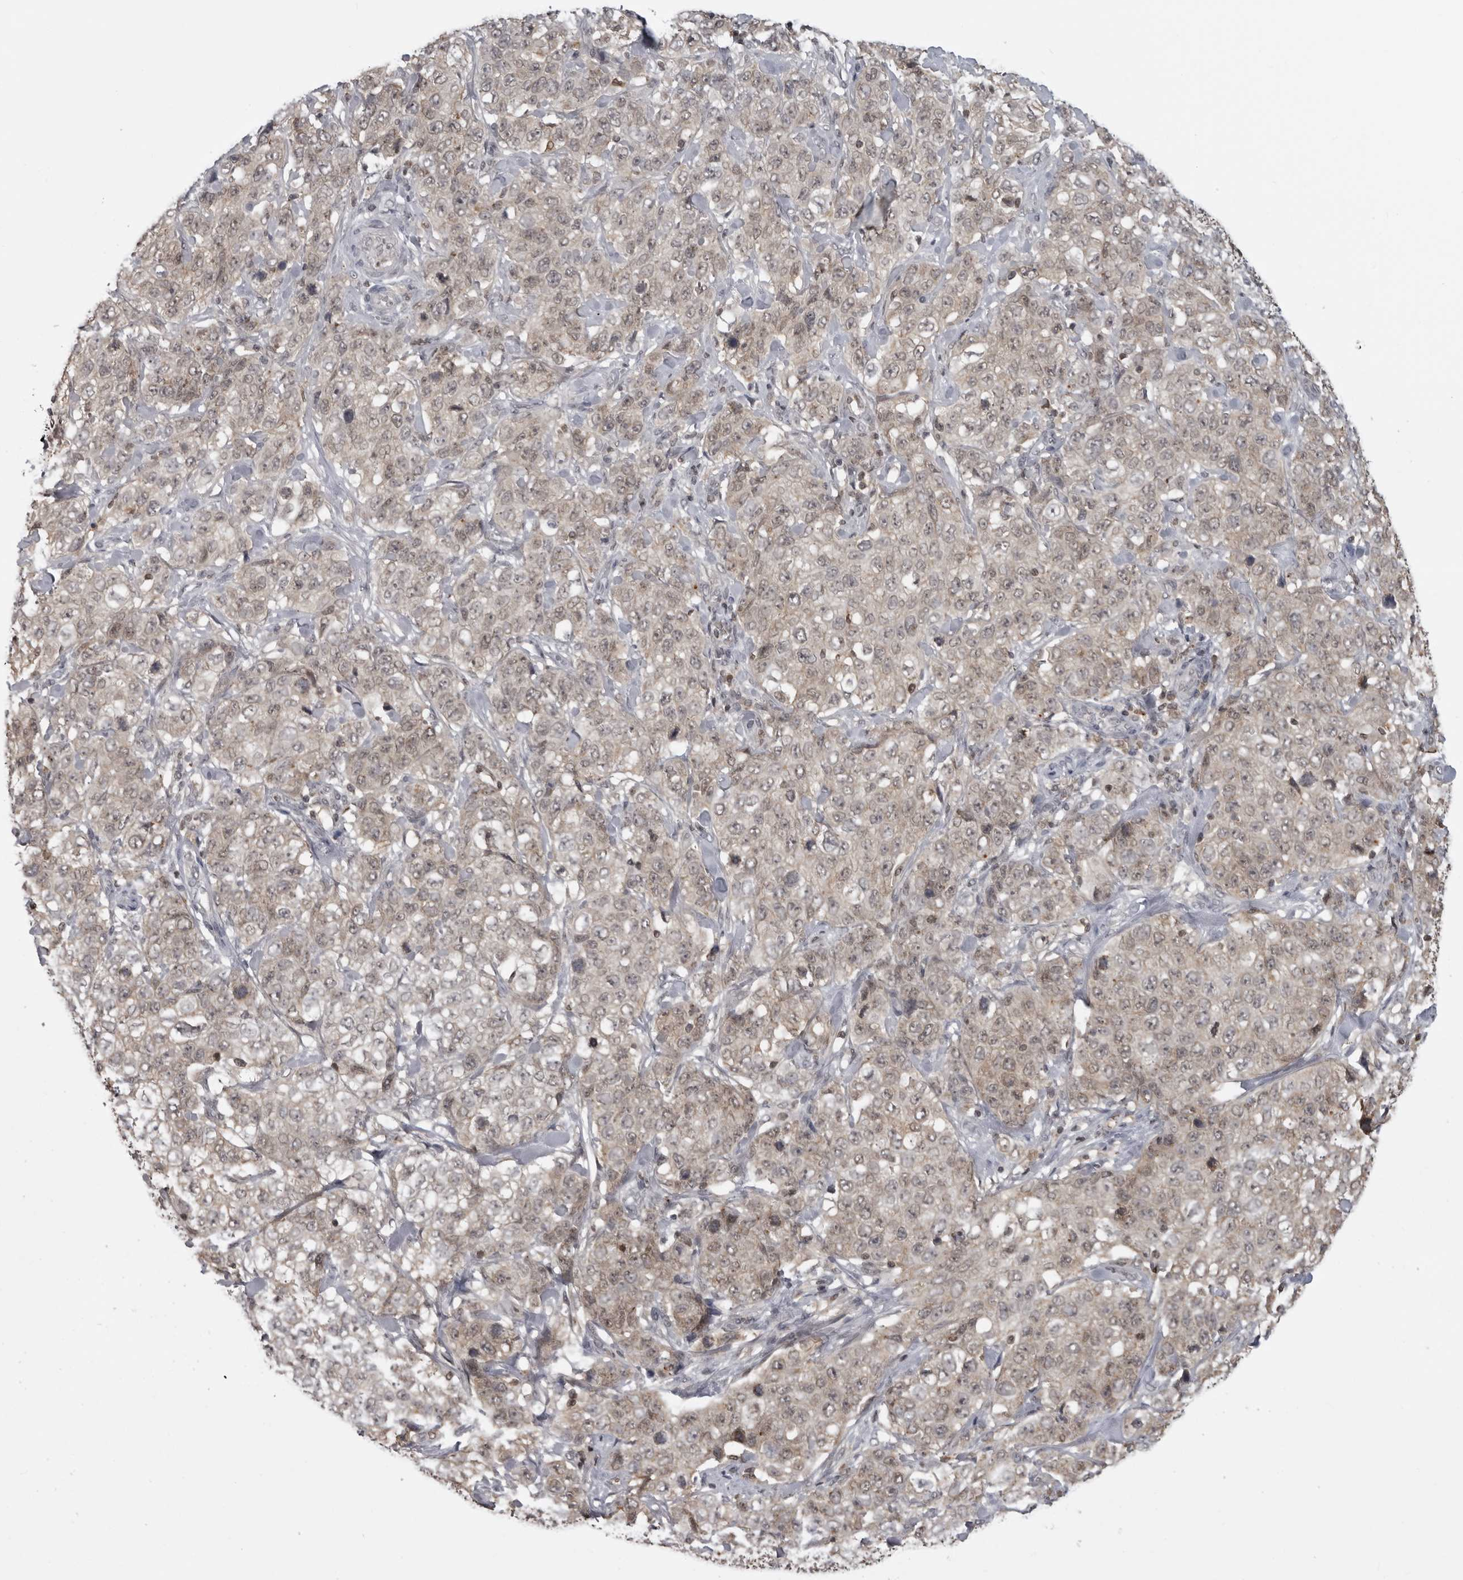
{"staining": {"intensity": "weak", "quantity": ">75%", "location": "cytoplasmic/membranous,nuclear"}, "tissue": "stomach cancer", "cell_type": "Tumor cells", "image_type": "cancer", "snomed": [{"axis": "morphology", "description": "Adenocarcinoma, NOS"}, {"axis": "topography", "description": "Stomach"}], "caption": "Immunohistochemistry (IHC) staining of stomach adenocarcinoma, which shows low levels of weak cytoplasmic/membranous and nuclear expression in approximately >75% of tumor cells indicating weak cytoplasmic/membranous and nuclear protein staining. The staining was performed using DAB (brown) for protein detection and nuclei were counterstained in hematoxylin (blue).", "gene": "PDCL3", "patient": {"sex": "male", "age": 48}}